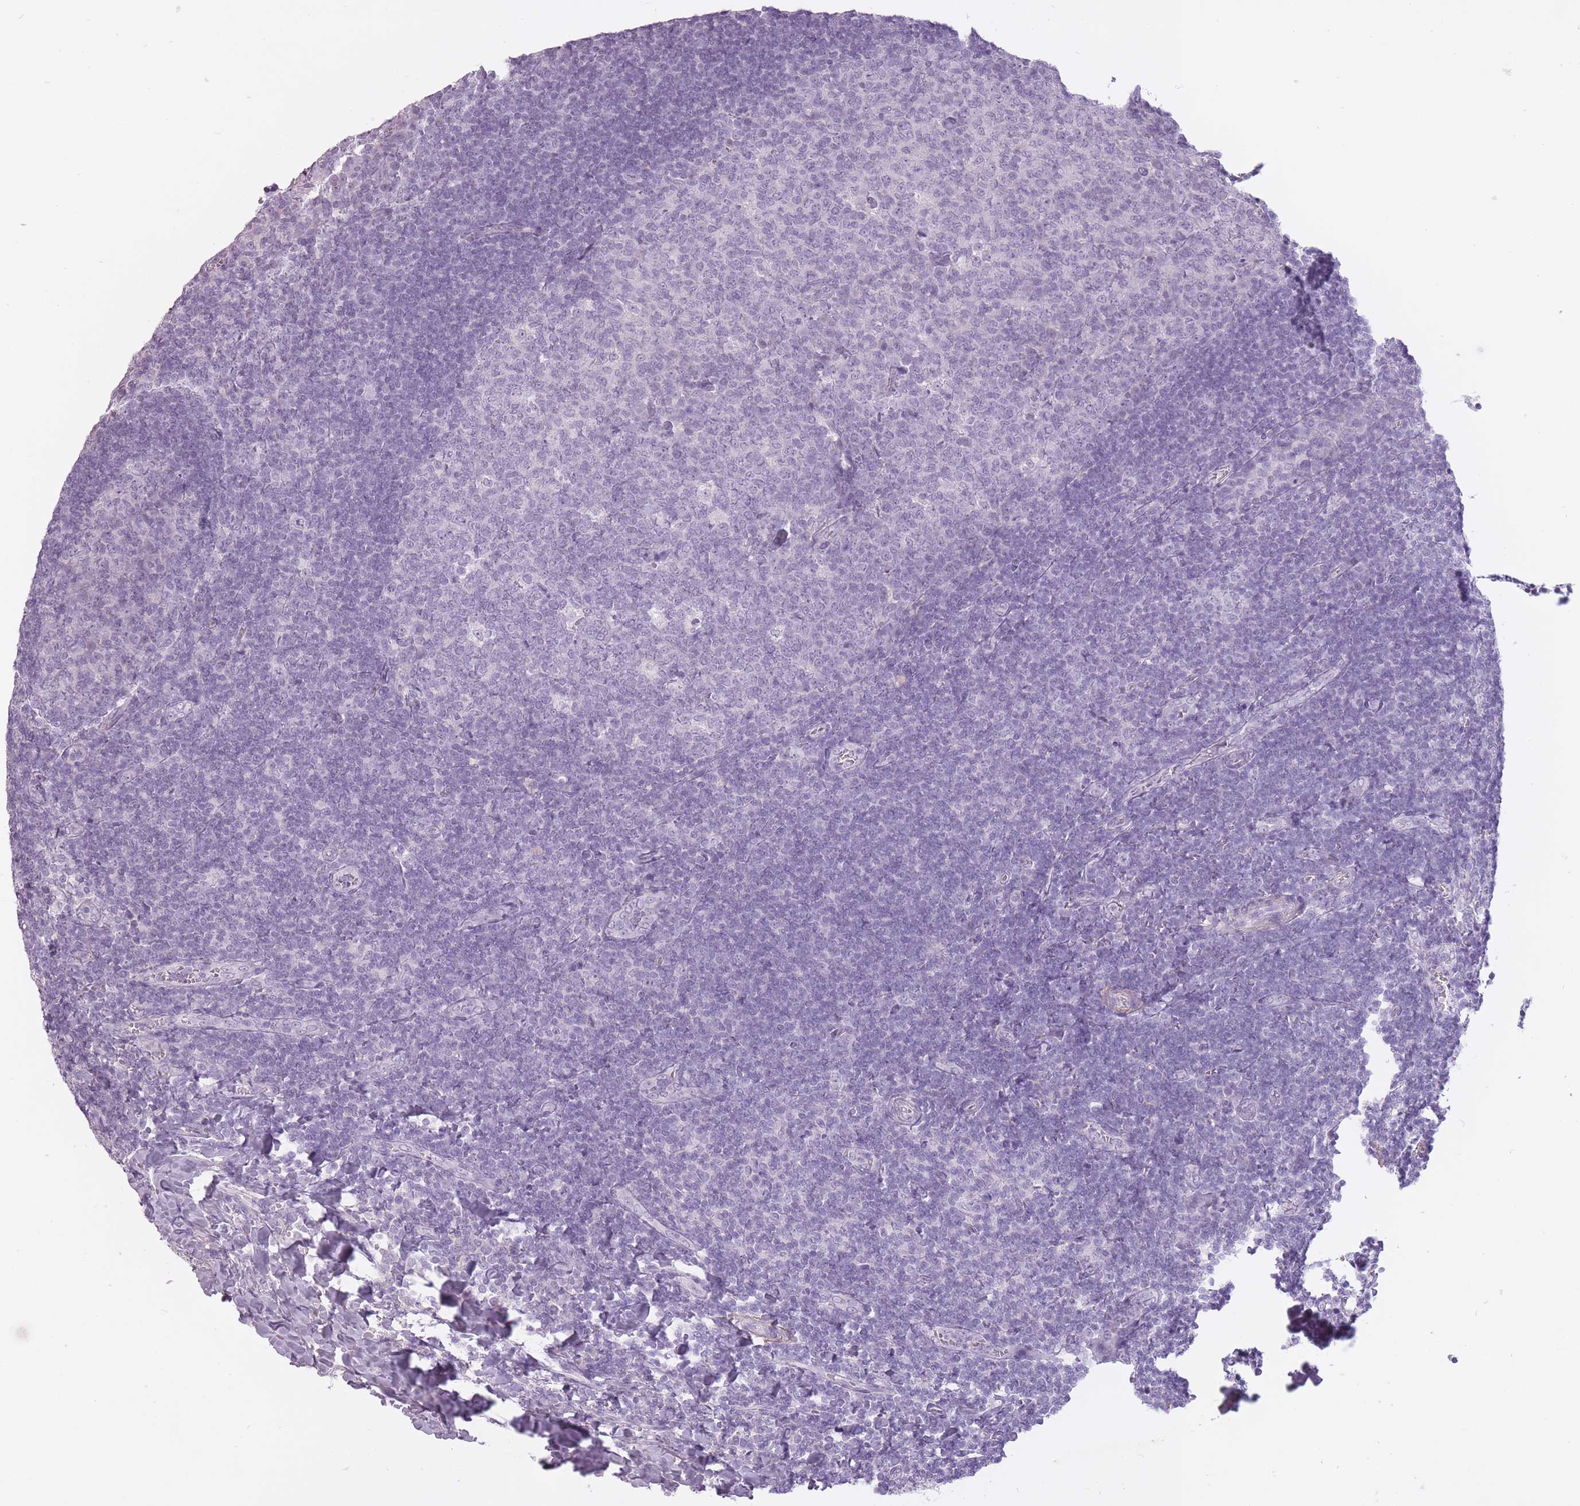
{"staining": {"intensity": "negative", "quantity": "none", "location": "none"}, "tissue": "tonsil", "cell_type": "Germinal center cells", "image_type": "normal", "snomed": [{"axis": "morphology", "description": "Normal tissue, NOS"}, {"axis": "topography", "description": "Tonsil"}], "caption": "Immunohistochemistry micrograph of benign tonsil: tonsil stained with DAB displays no significant protein expression in germinal center cells.", "gene": "RFX4", "patient": {"sex": "male", "age": 27}}